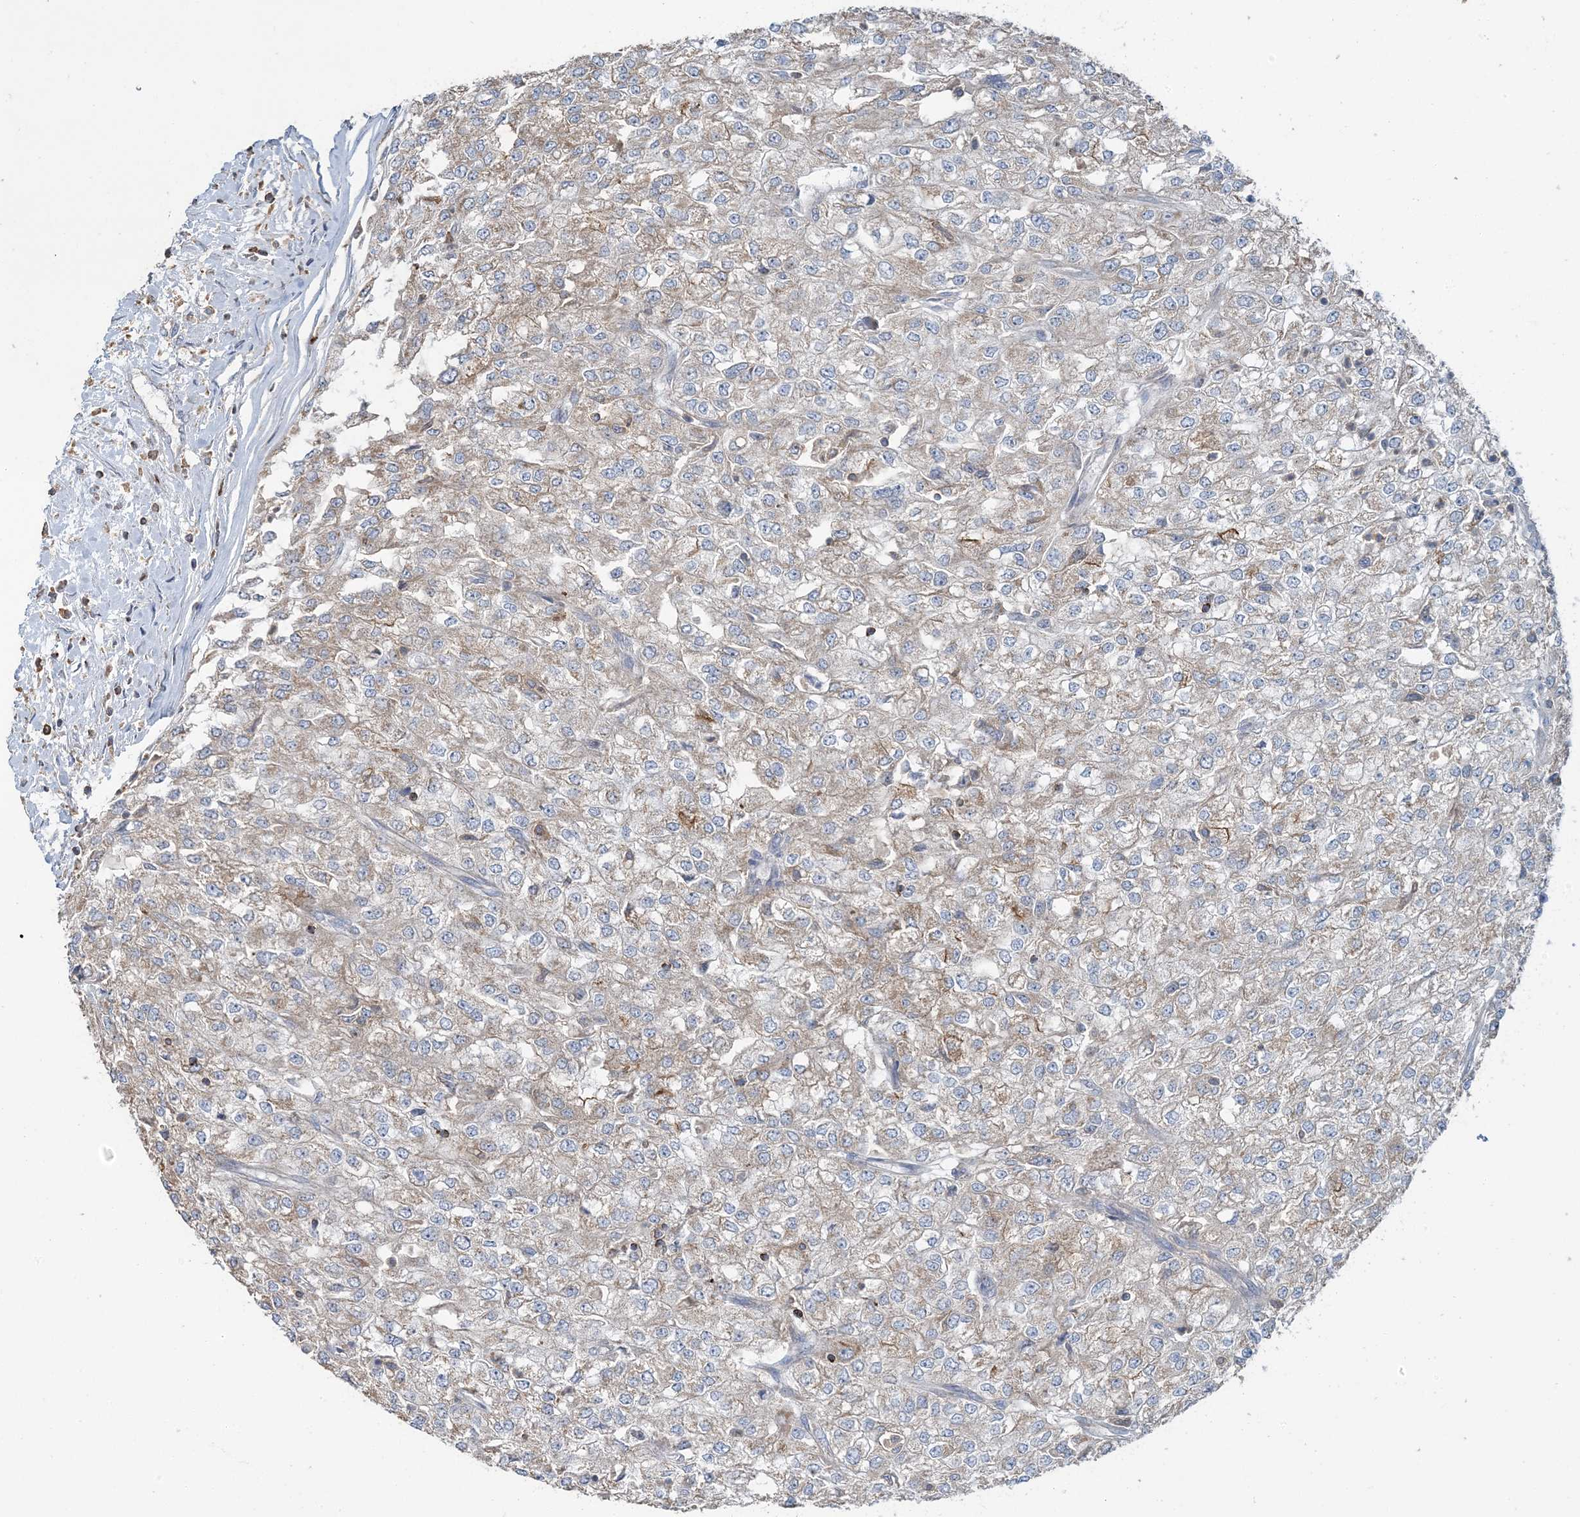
{"staining": {"intensity": "weak", "quantity": "25%-75%", "location": "cytoplasmic/membranous"}, "tissue": "renal cancer", "cell_type": "Tumor cells", "image_type": "cancer", "snomed": [{"axis": "morphology", "description": "Adenocarcinoma, NOS"}, {"axis": "topography", "description": "Kidney"}], "caption": "The image reveals a brown stain indicating the presence of a protein in the cytoplasmic/membranous of tumor cells in adenocarcinoma (renal).", "gene": "TMLHE", "patient": {"sex": "female", "age": 54}}